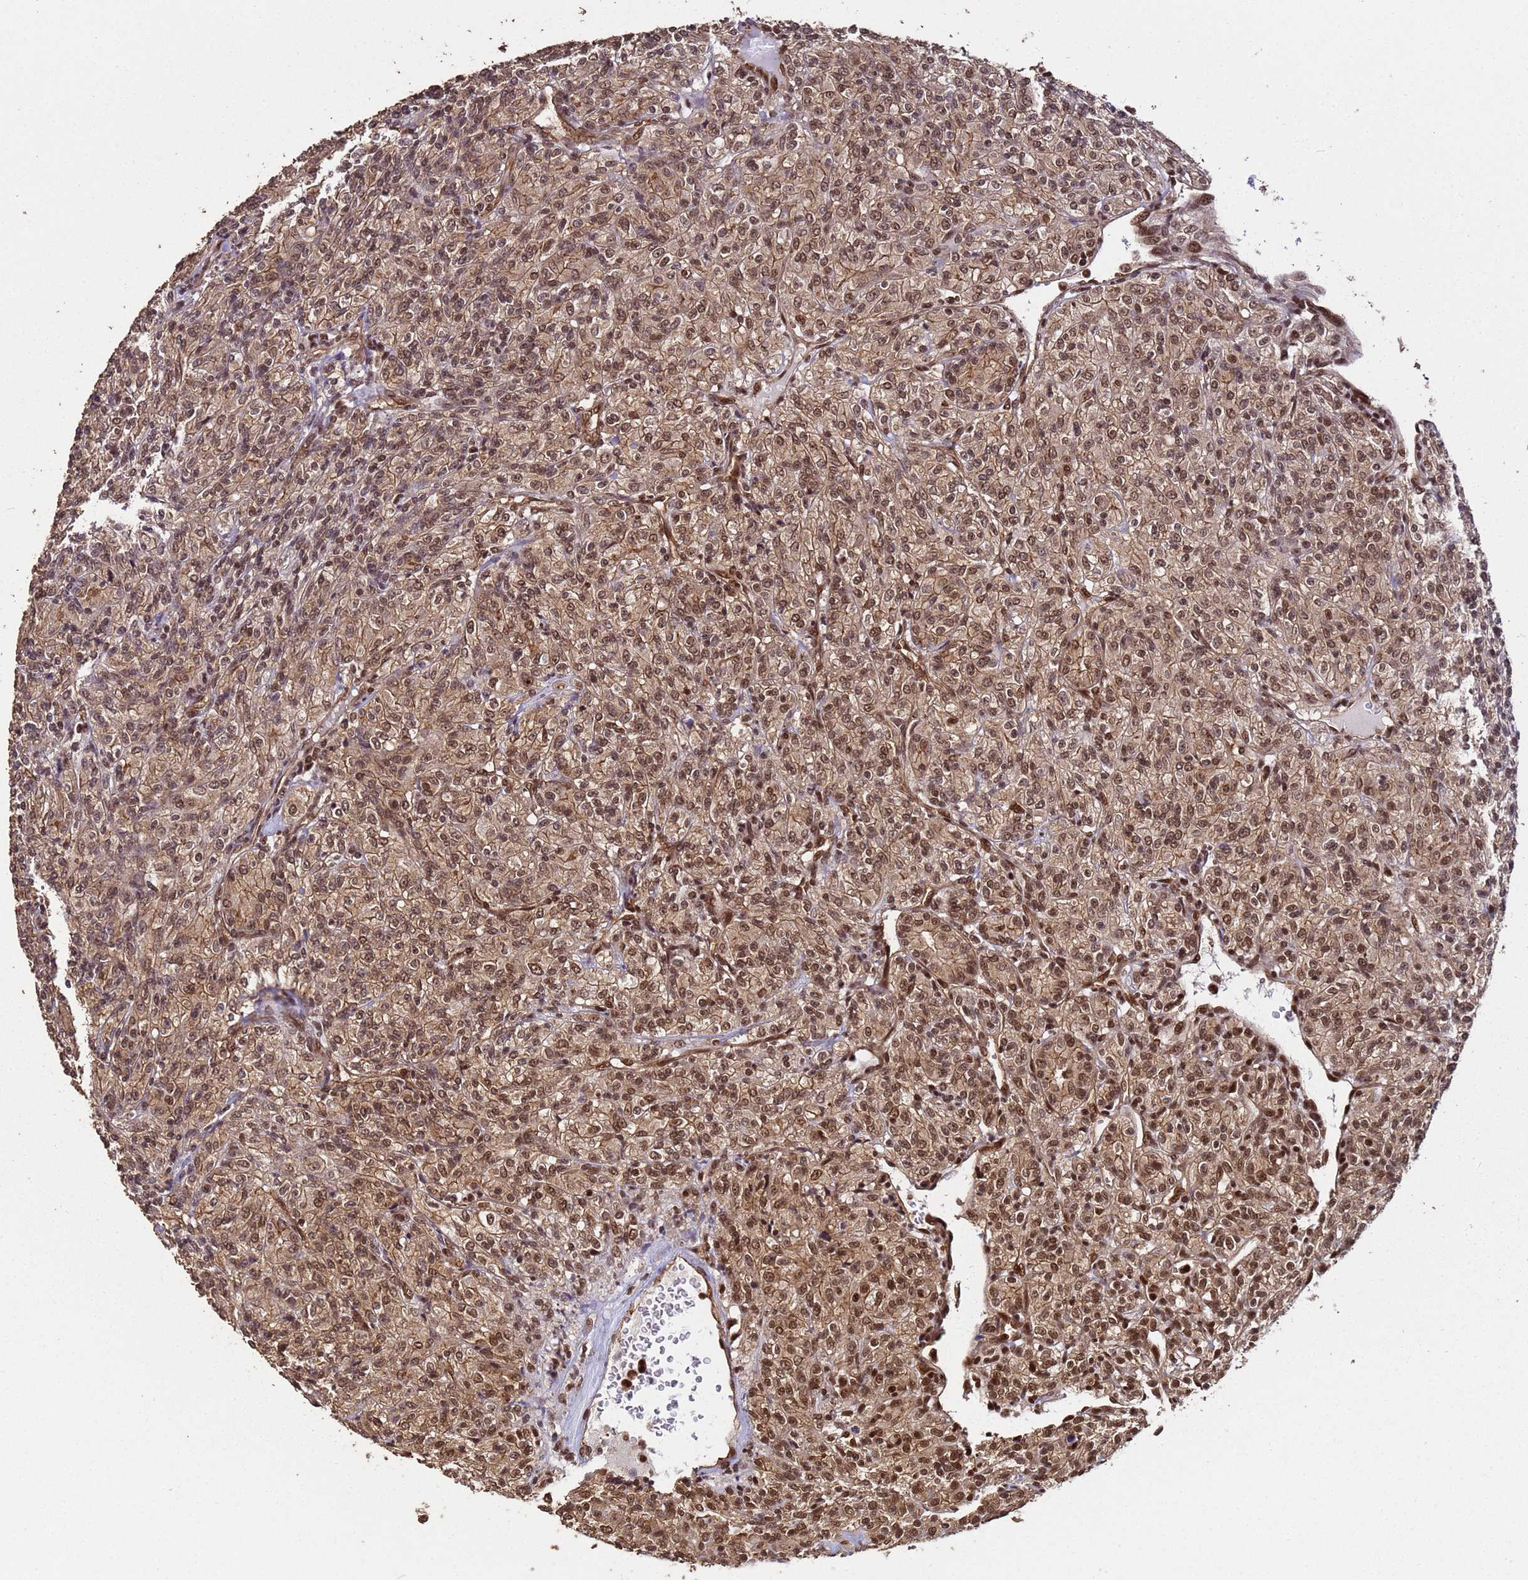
{"staining": {"intensity": "moderate", "quantity": ">75%", "location": "cytoplasmic/membranous,nuclear"}, "tissue": "renal cancer", "cell_type": "Tumor cells", "image_type": "cancer", "snomed": [{"axis": "morphology", "description": "Adenocarcinoma, NOS"}, {"axis": "topography", "description": "Kidney"}], "caption": "An image of human renal adenocarcinoma stained for a protein reveals moderate cytoplasmic/membranous and nuclear brown staining in tumor cells.", "gene": "SYF2", "patient": {"sex": "male", "age": 77}}